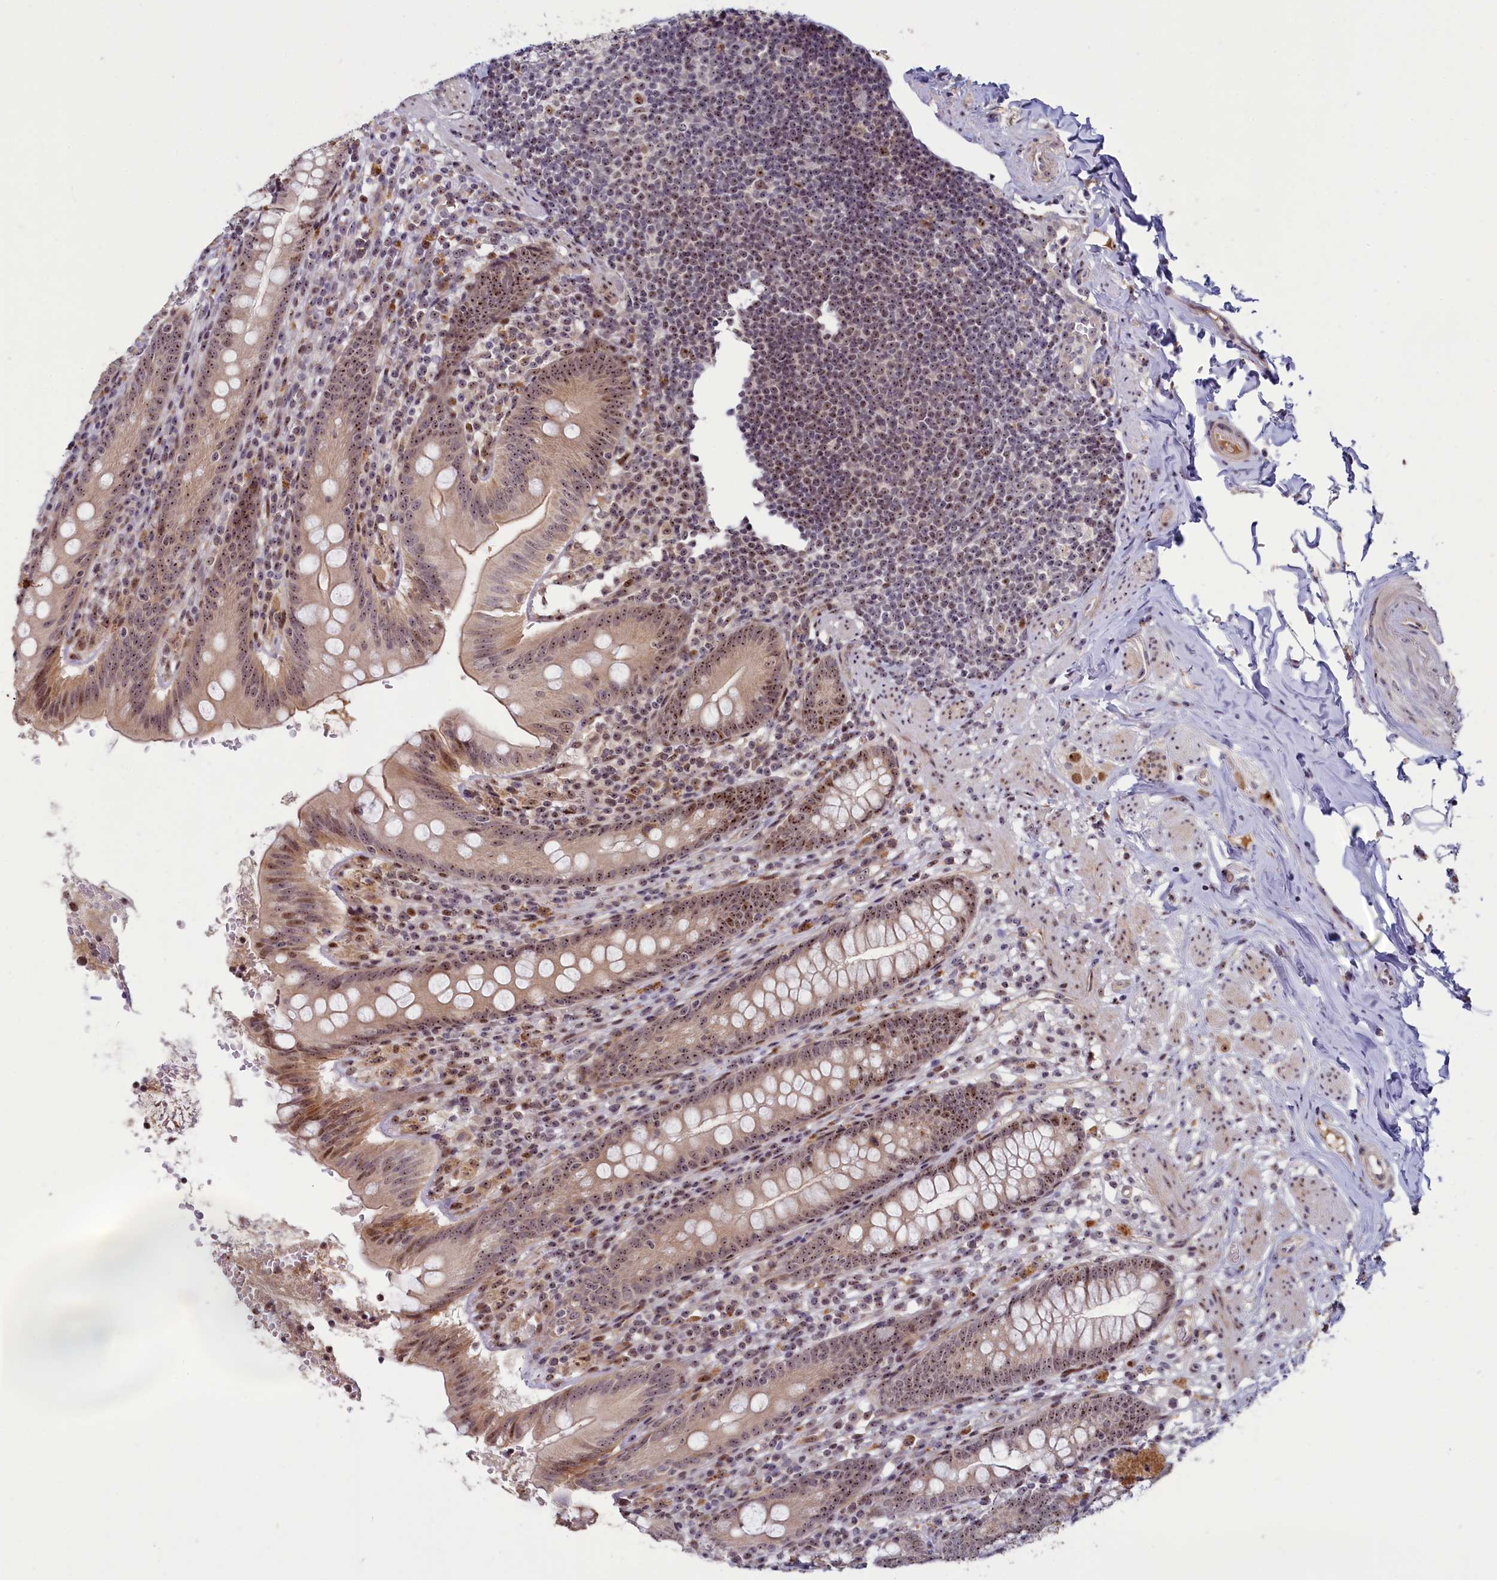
{"staining": {"intensity": "moderate", "quantity": ">75%", "location": "nuclear"}, "tissue": "appendix", "cell_type": "Glandular cells", "image_type": "normal", "snomed": [{"axis": "morphology", "description": "Normal tissue, NOS"}, {"axis": "topography", "description": "Appendix"}], "caption": "IHC of normal human appendix shows medium levels of moderate nuclear positivity in approximately >75% of glandular cells. (IHC, brightfield microscopy, high magnification).", "gene": "TCOF1", "patient": {"sex": "male", "age": 55}}